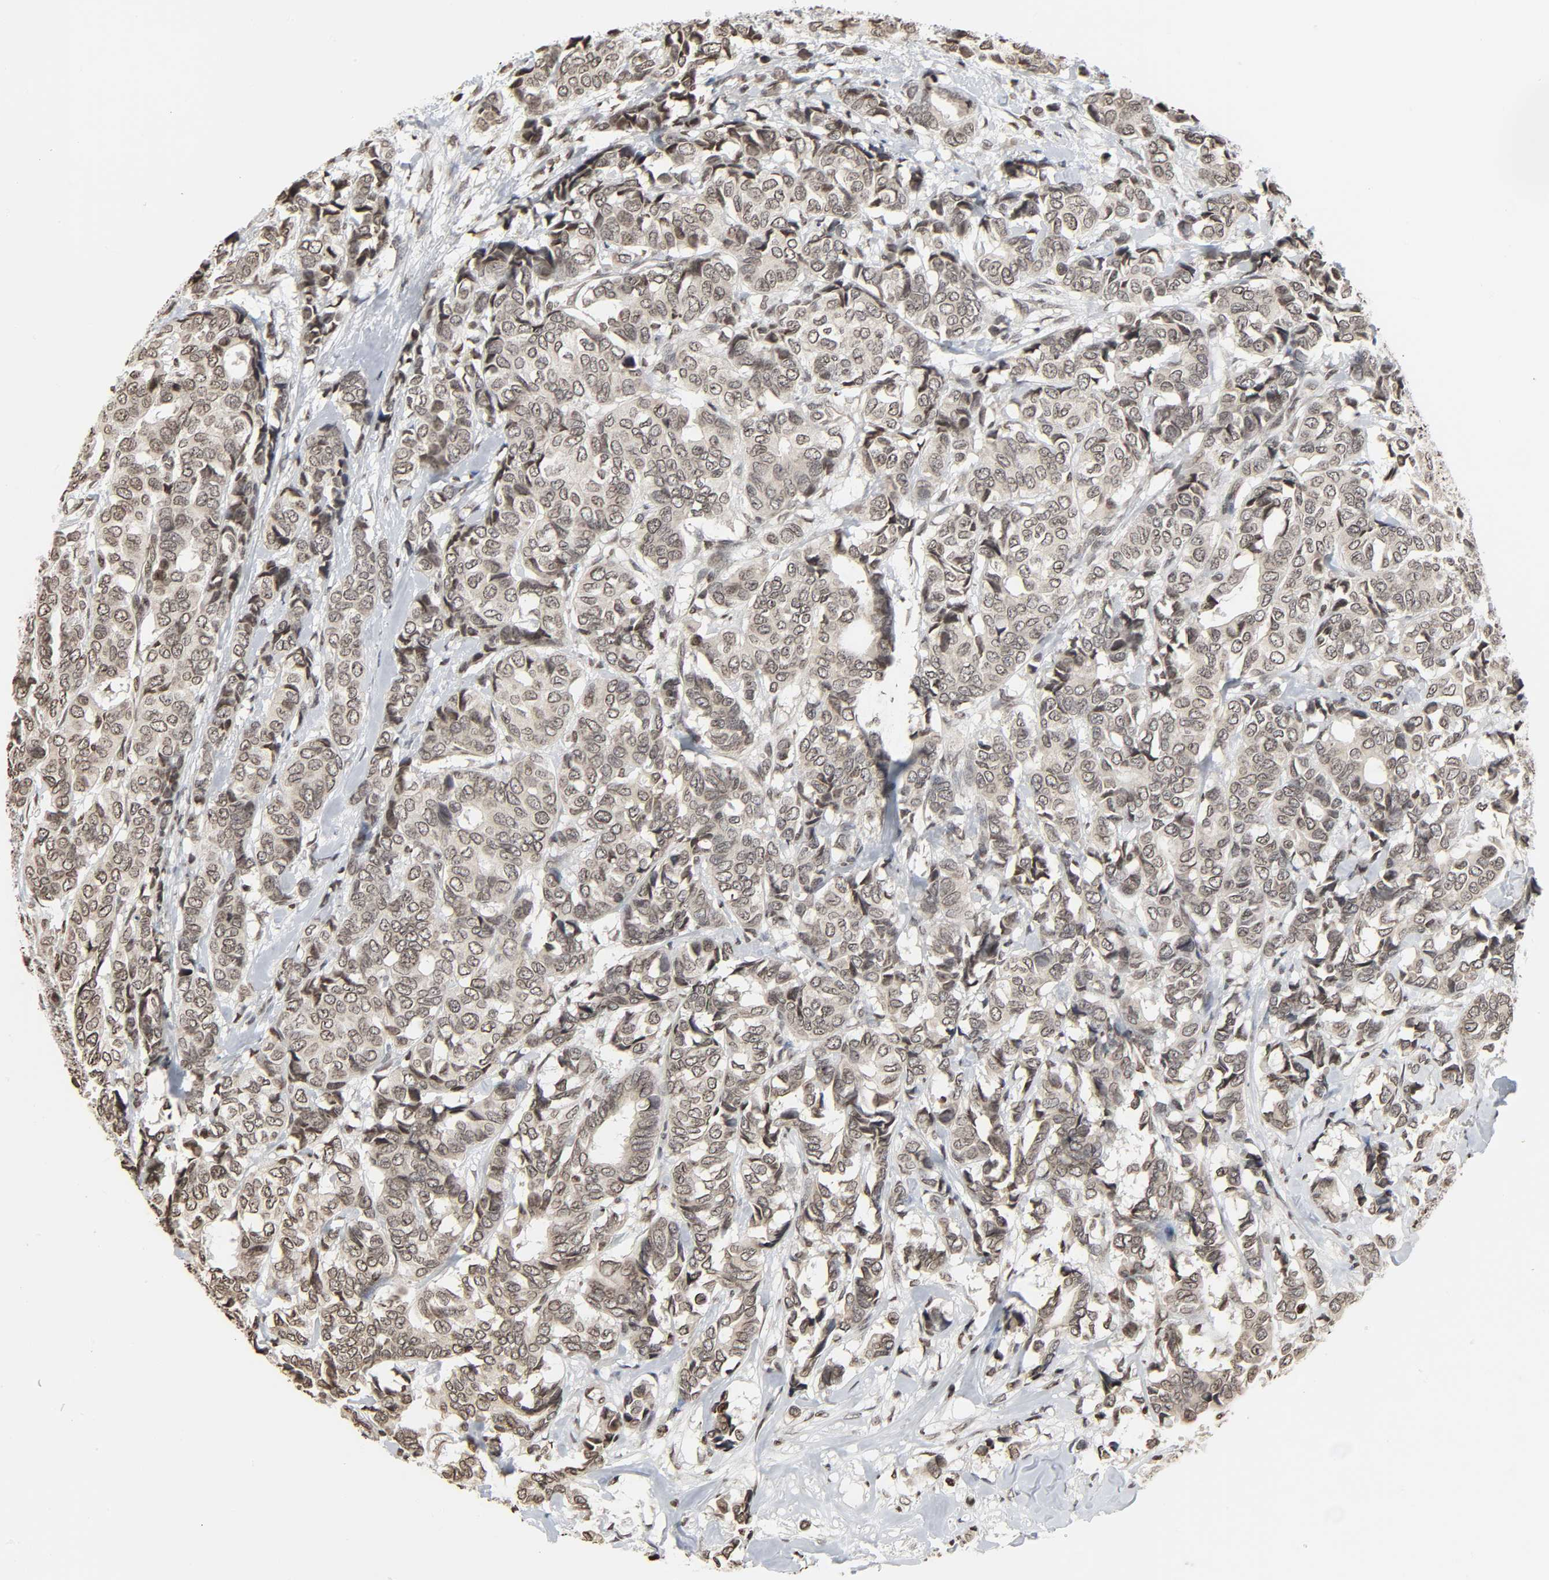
{"staining": {"intensity": "moderate", "quantity": ">75%", "location": "nuclear"}, "tissue": "breast cancer", "cell_type": "Tumor cells", "image_type": "cancer", "snomed": [{"axis": "morphology", "description": "Duct carcinoma"}, {"axis": "topography", "description": "Breast"}], "caption": "Immunohistochemistry (DAB) staining of breast cancer (intraductal carcinoma) reveals moderate nuclear protein positivity in approximately >75% of tumor cells.", "gene": "ELAVL1", "patient": {"sex": "female", "age": 87}}